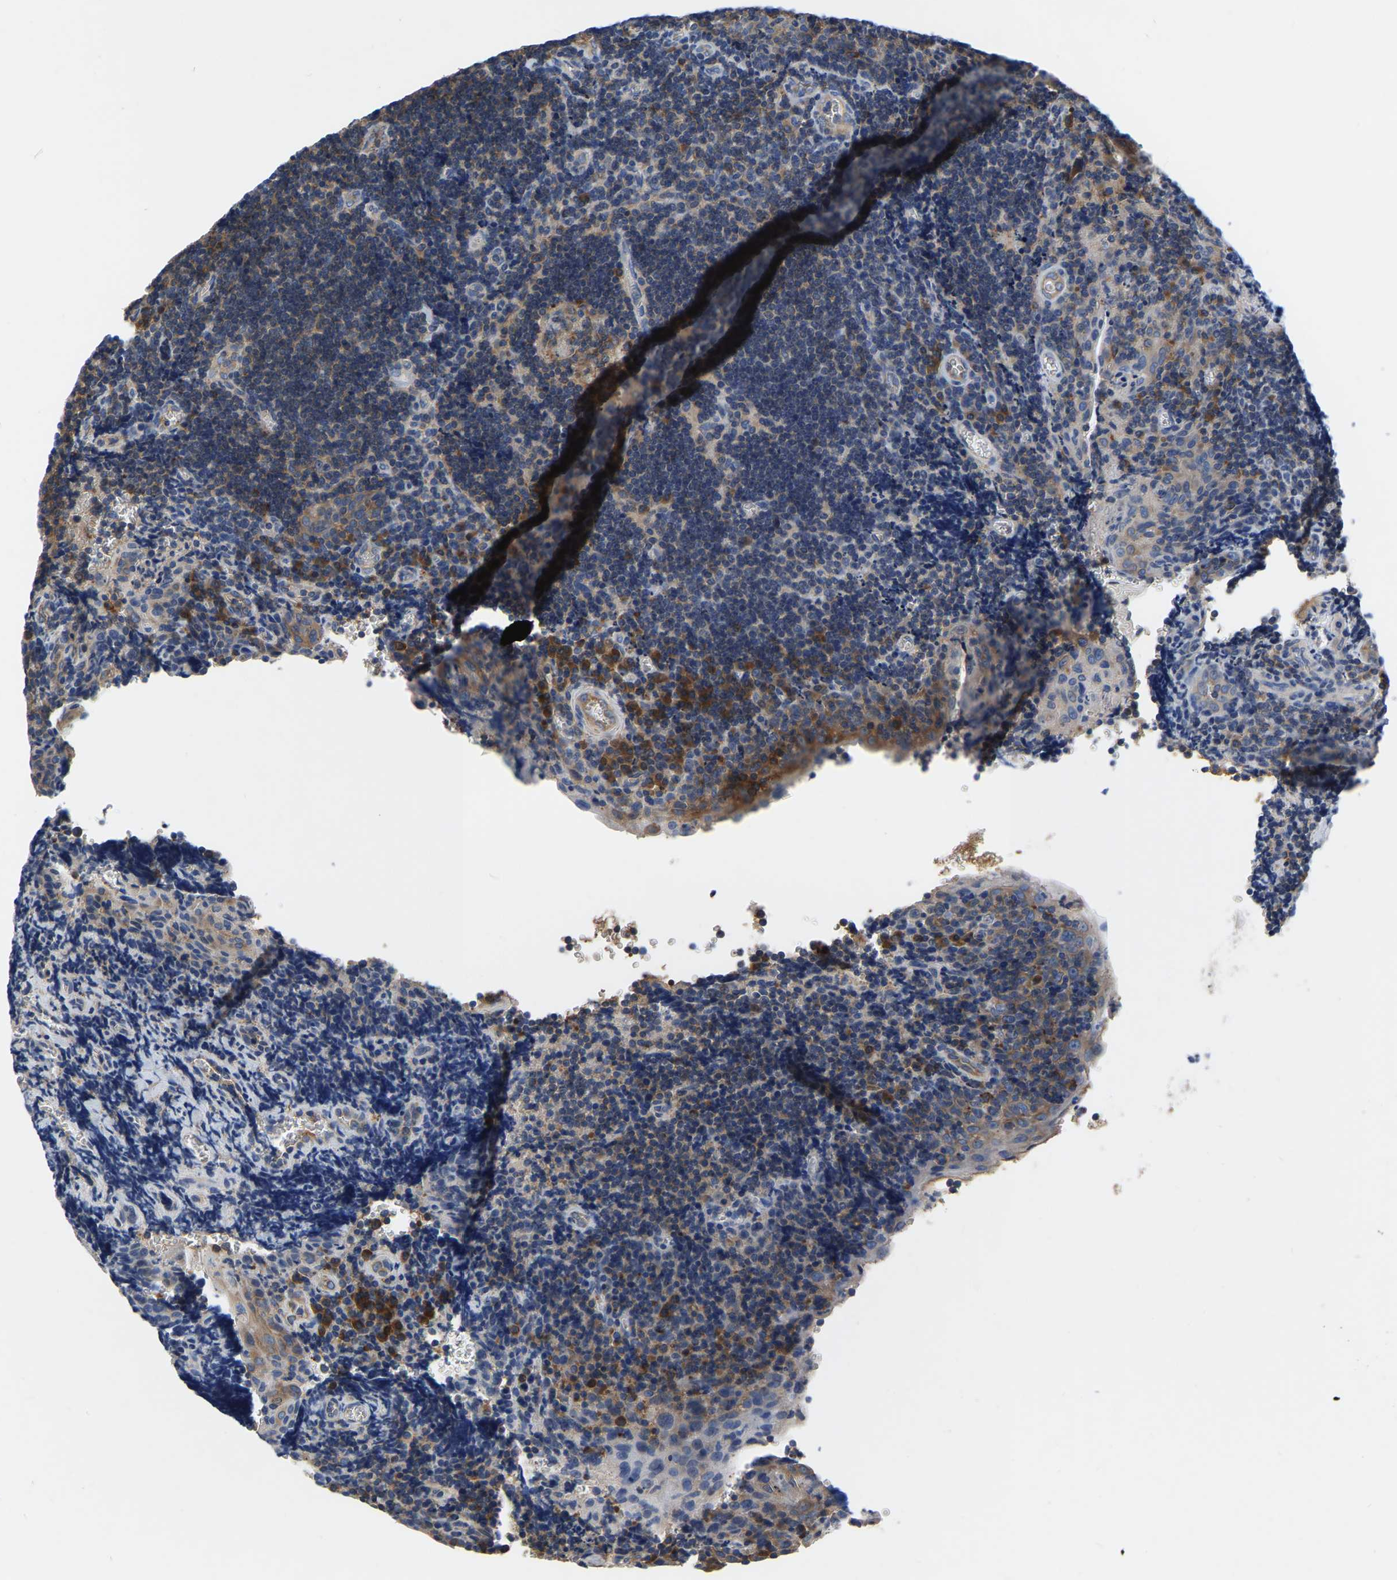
{"staining": {"intensity": "strong", "quantity": ">75%", "location": "cytoplasmic/membranous"}, "tissue": "tonsil", "cell_type": "Germinal center cells", "image_type": "normal", "snomed": [{"axis": "morphology", "description": "Normal tissue, NOS"}, {"axis": "morphology", "description": "Inflammation, NOS"}, {"axis": "topography", "description": "Tonsil"}], "caption": "Normal tonsil shows strong cytoplasmic/membranous expression in about >75% of germinal center cells.", "gene": "GARS1", "patient": {"sex": "female", "age": 31}}